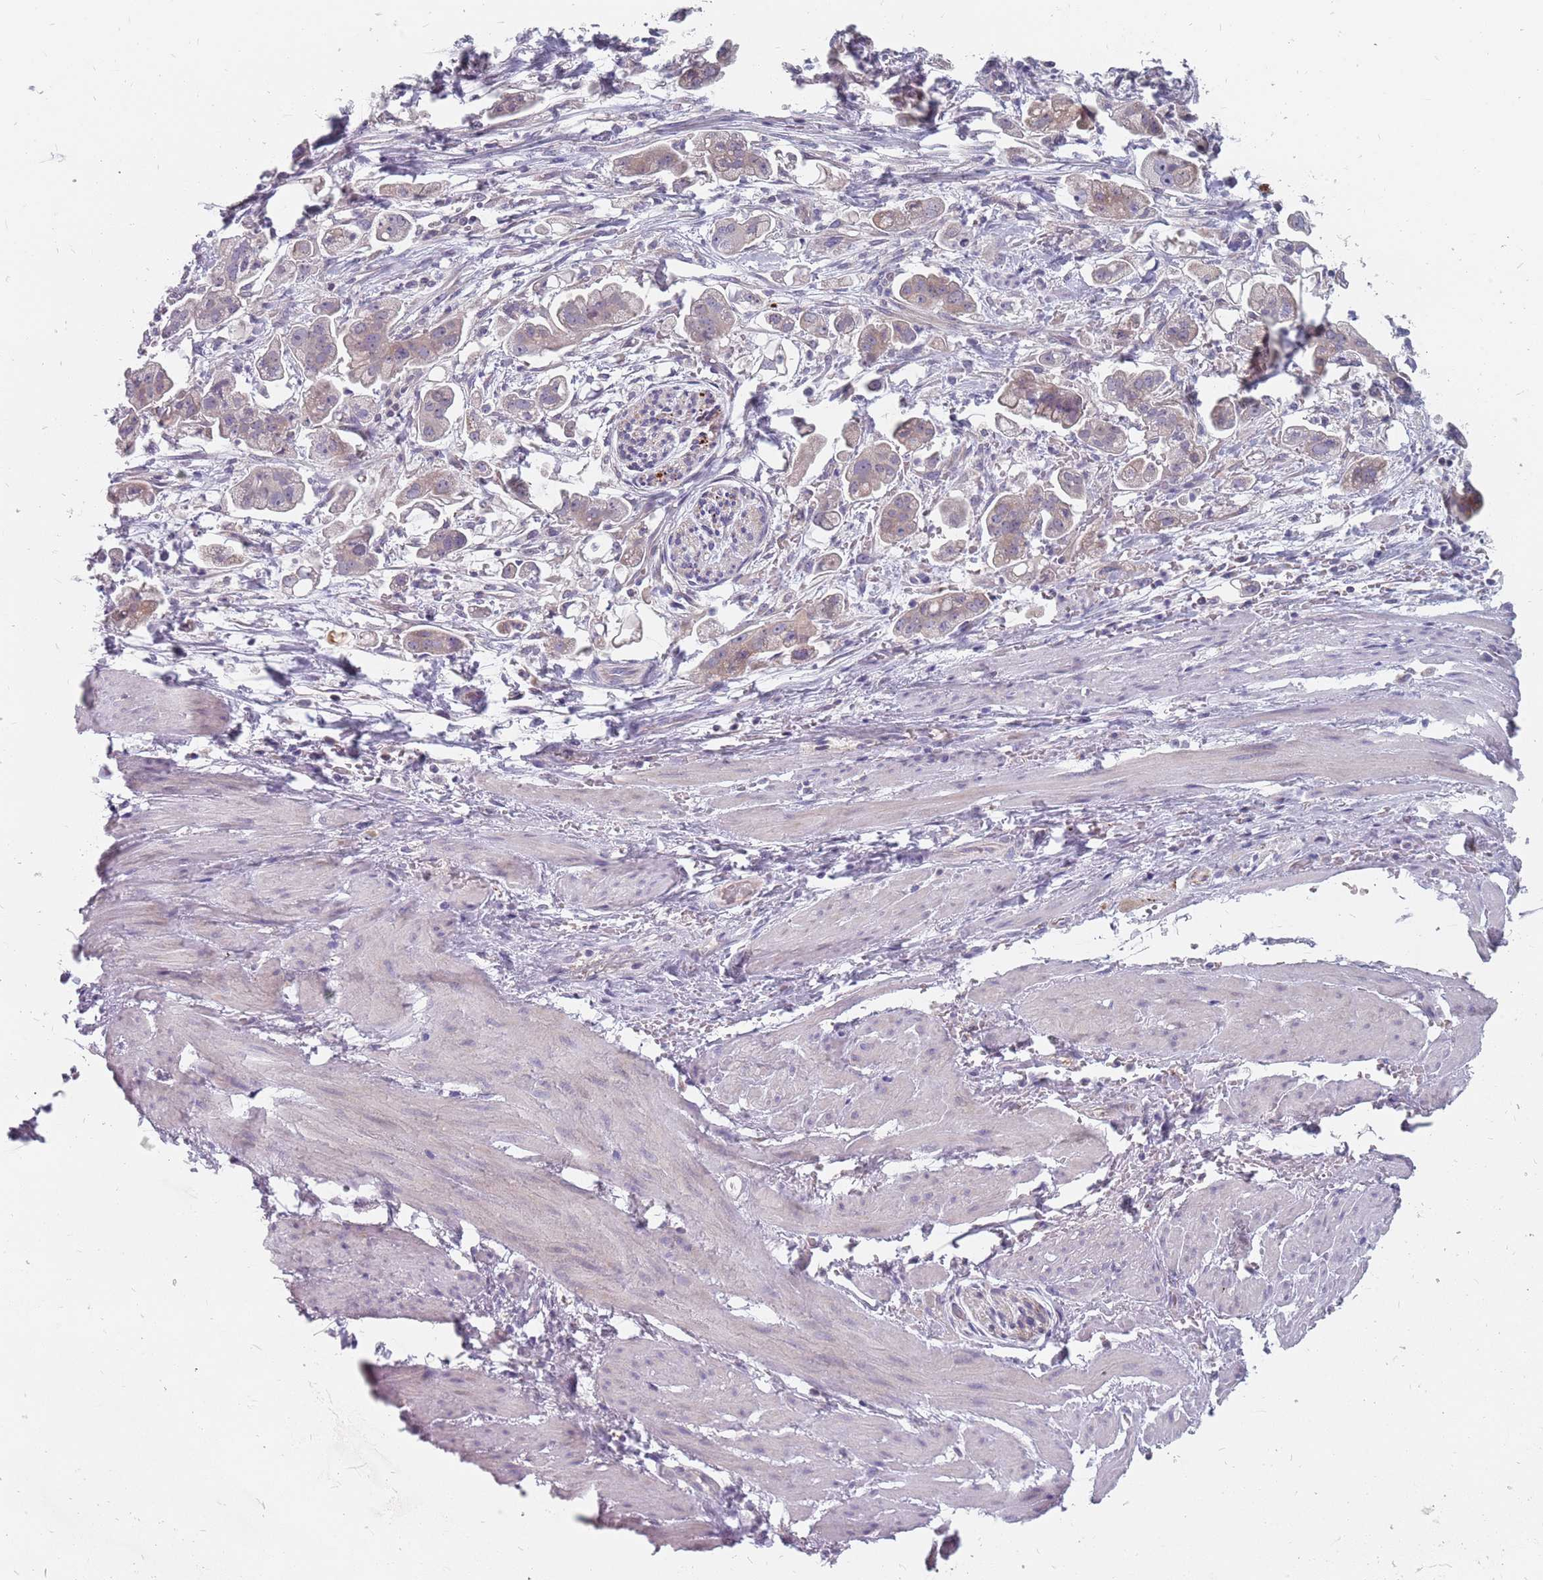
{"staining": {"intensity": "weak", "quantity": "<25%", "location": "cytoplasmic/membranous"}, "tissue": "stomach cancer", "cell_type": "Tumor cells", "image_type": "cancer", "snomed": [{"axis": "morphology", "description": "Adenocarcinoma, NOS"}, {"axis": "topography", "description": "Stomach"}], "caption": "There is no significant expression in tumor cells of stomach cancer.", "gene": "CMTR2", "patient": {"sex": "male", "age": 62}}